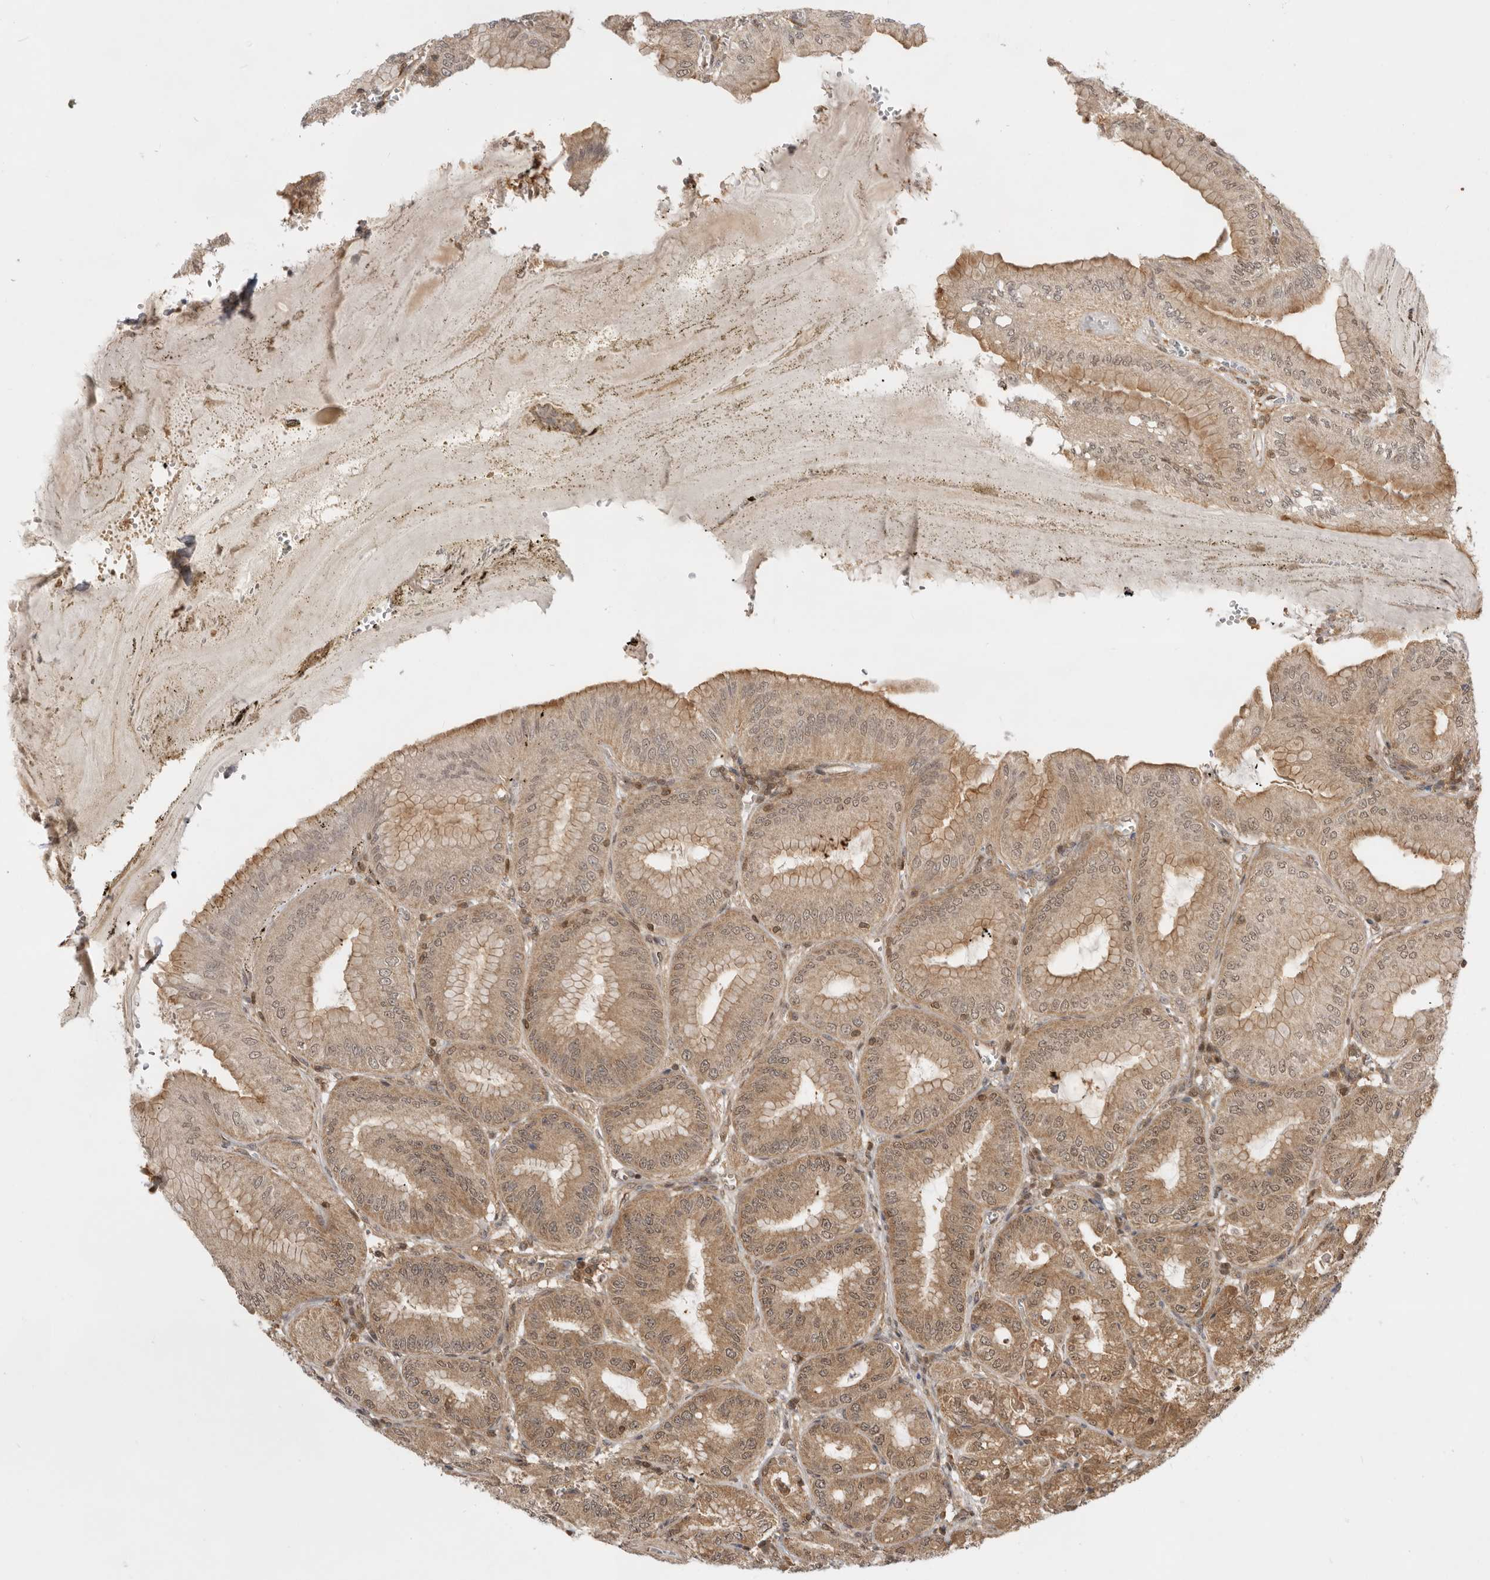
{"staining": {"intensity": "strong", "quantity": ">75%", "location": "cytoplasmic/membranous,nuclear"}, "tissue": "stomach", "cell_type": "Glandular cells", "image_type": "normal", "snomed": [{"axis": "morphology", "description": "Normal tissue, NOS"}, {"axis": "topography", "description": "Stomach, lower"}], "caption": "This image shows IHC staining of benign human stomach, with high strong cytoplasmic/membranous,nuclear expression in approximately >75% of glandular cells.", "gene": "ADPRS", "patient": {"sex": "male", "age": 71}}